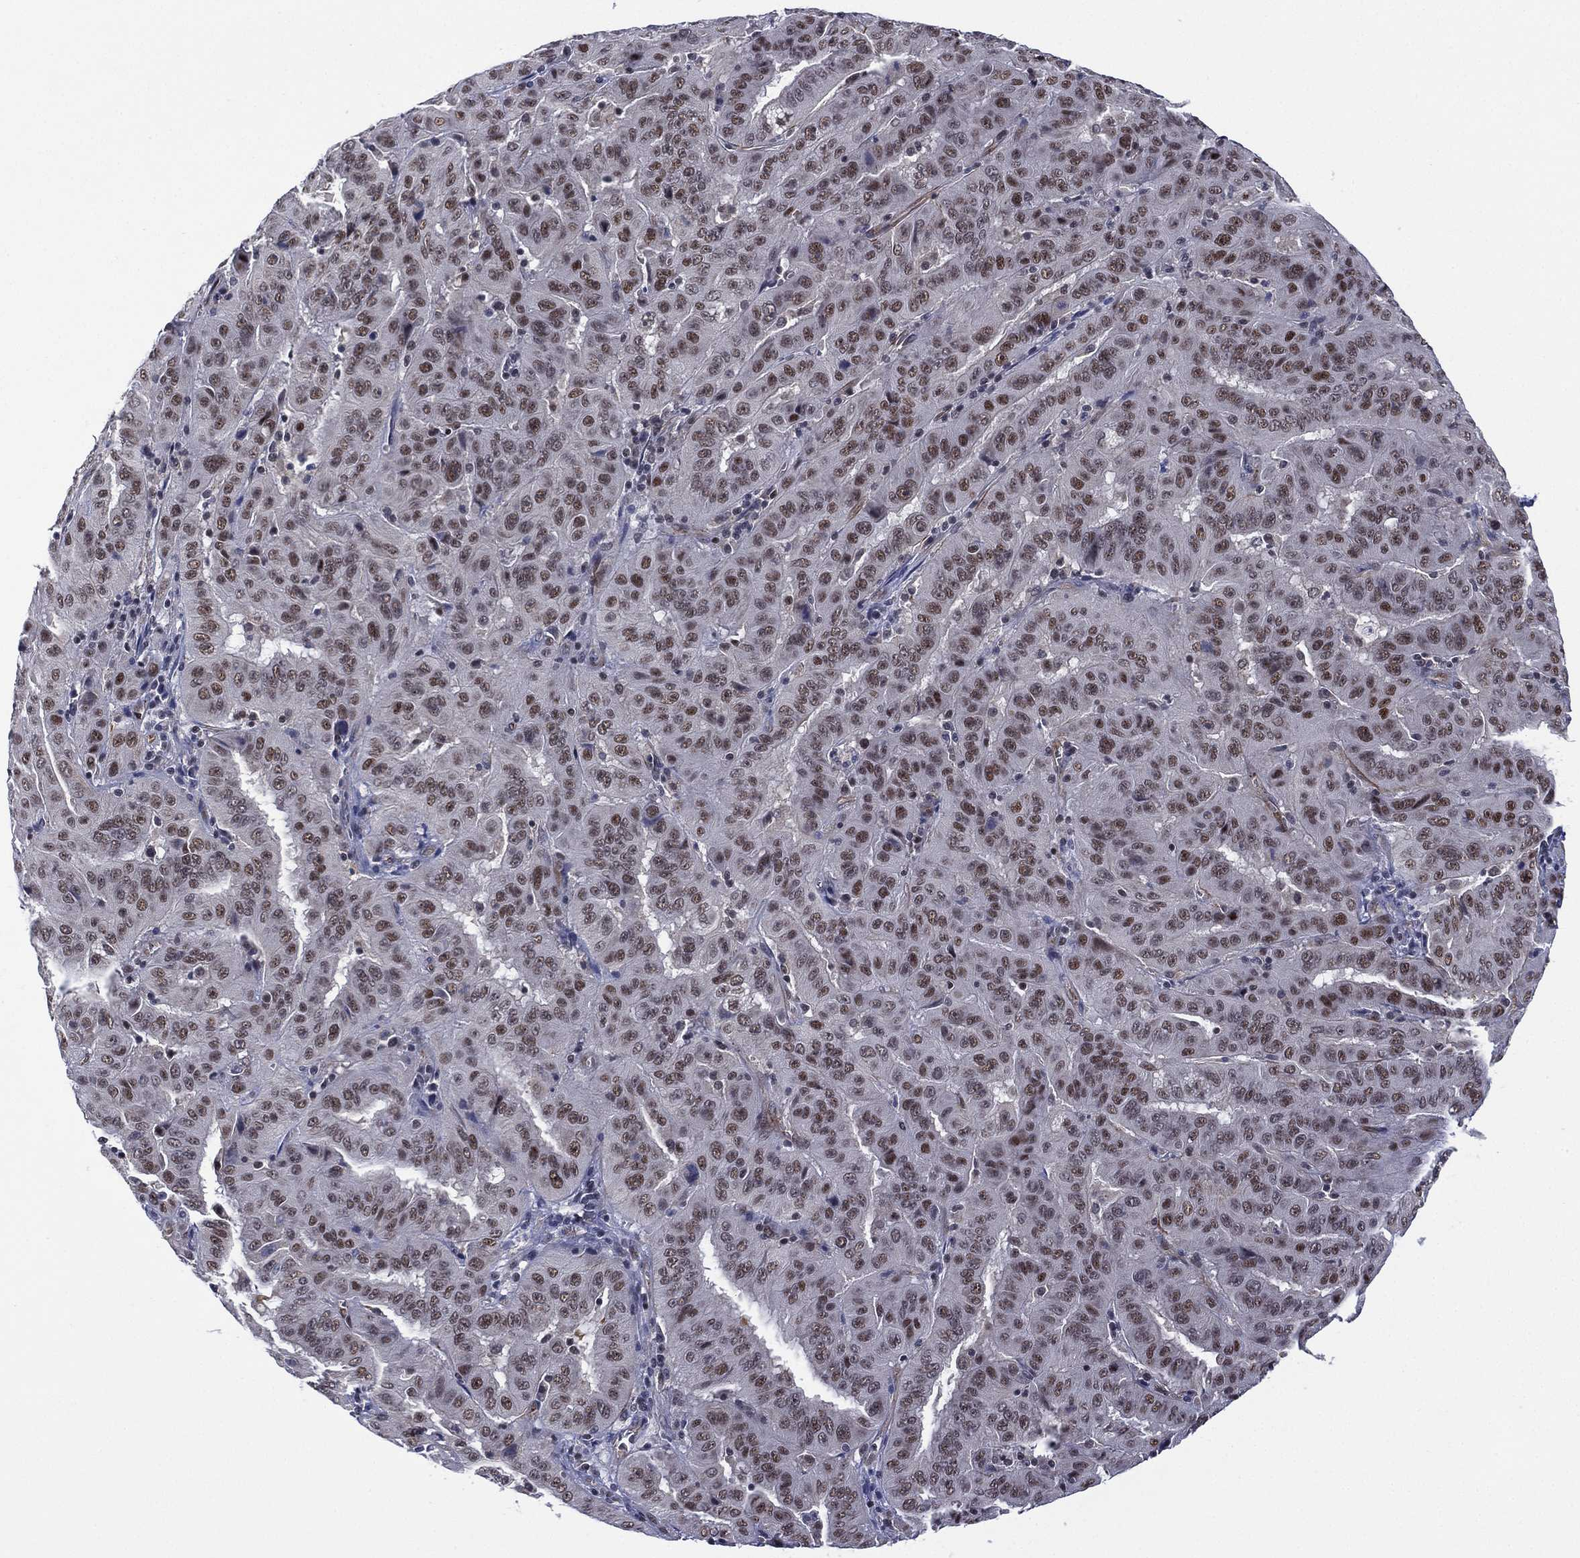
{"staining": {"intensity": "moderate", "quantity": "25%-75%", "location": "nuclear"}, "tissue": "pancreatic cancer", "cell_type": "Tumor cells", "image_type": "cancer", "snomed": [{"axis": "morphology", "description": "Adenocarcinoma, NOS"}, {"axis": "topography", "description": "Pancreas"}], "caption": "This photomicrograph displays immunohistochemistry (IHC) staining of pancreatic cancer (adenocarcinoma), with medium moderate nuclear staining in approximately 25%-75% of tumor cells.", "gene": "GSE1", "patient": {"sex": "male", "age": 63}}